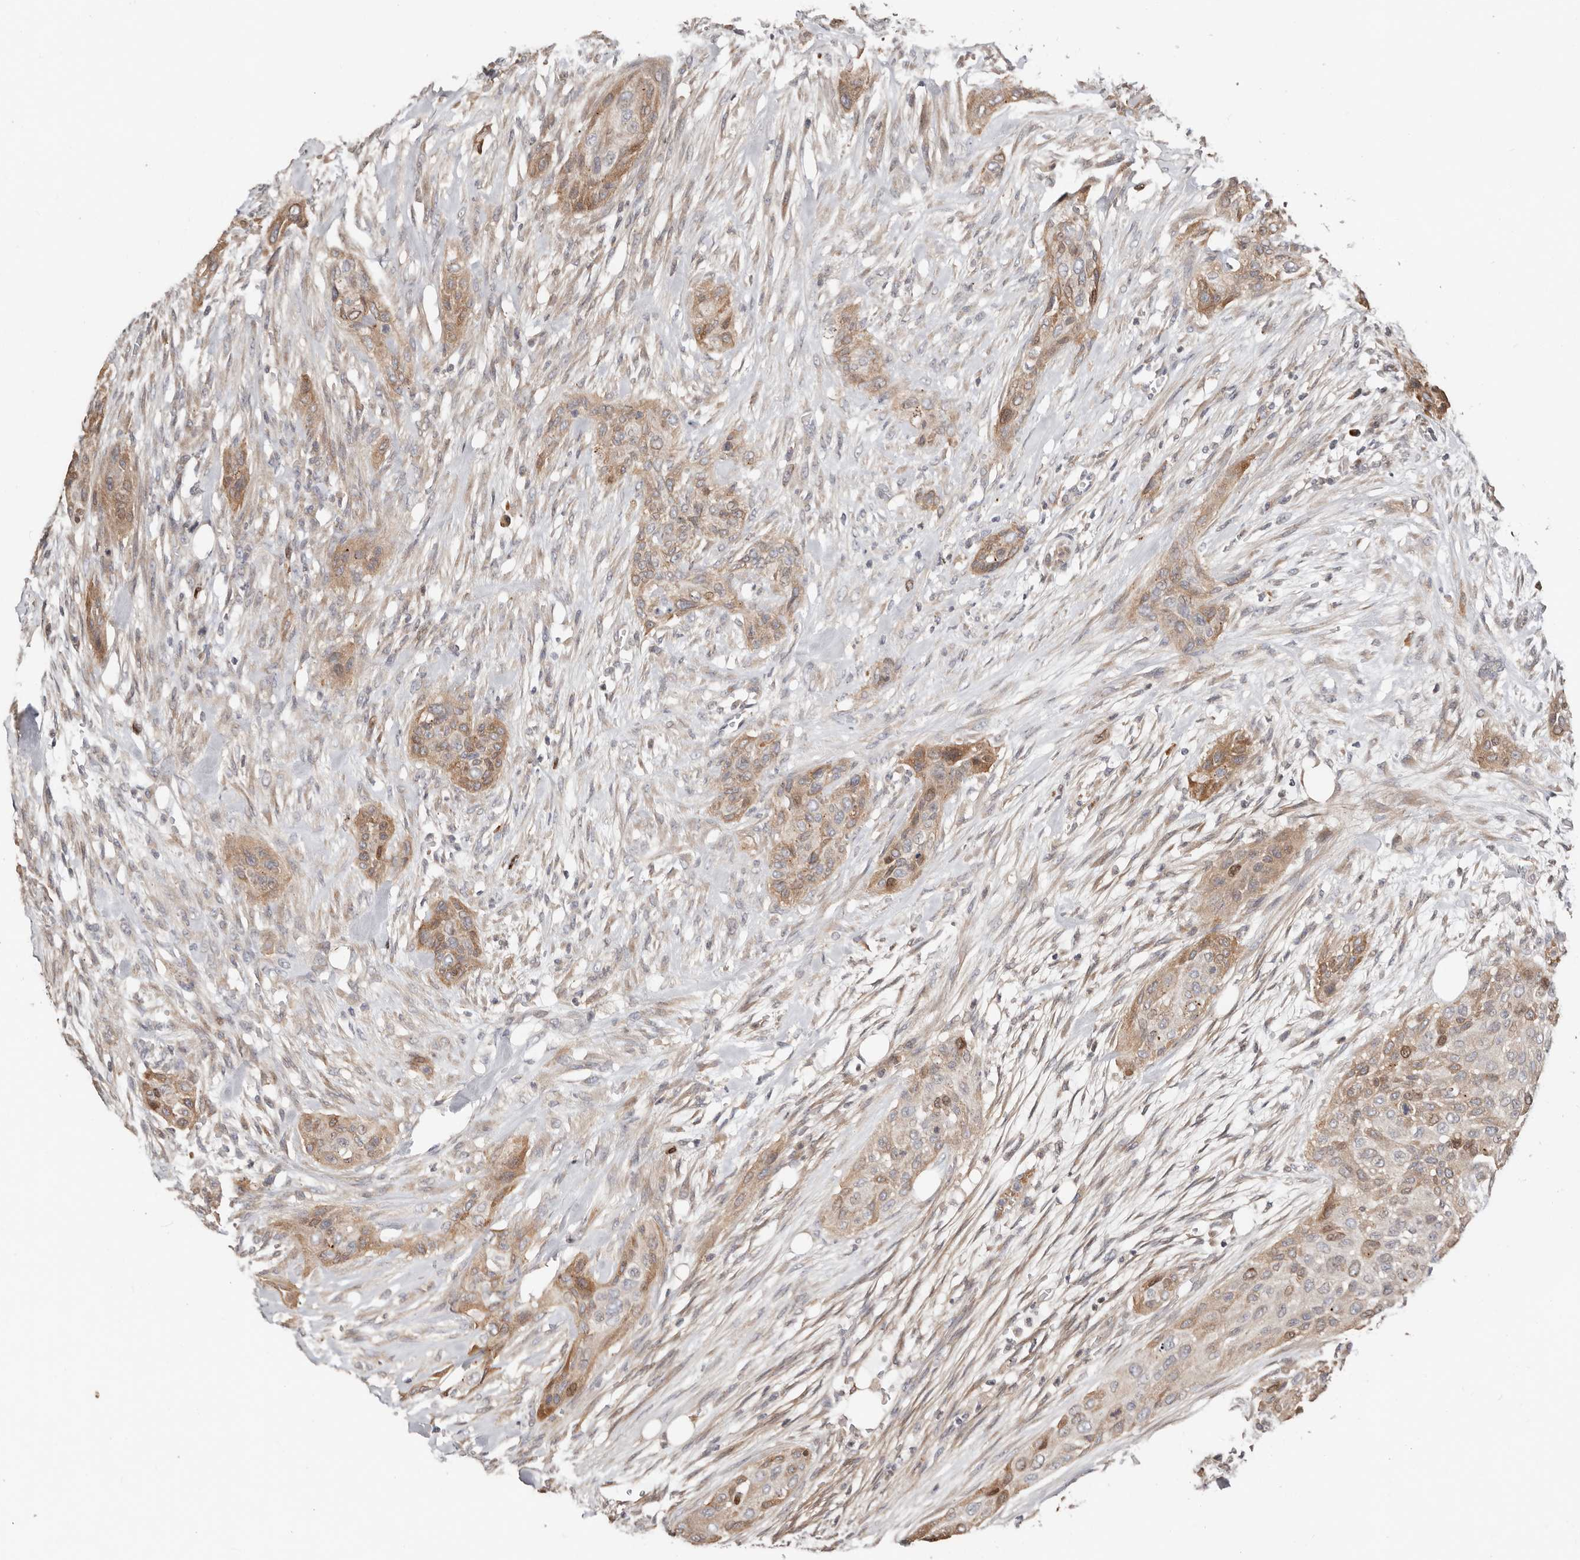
{"staining": {"intensity": "moderate", "quantity": "25%-75%", "location": "cytoplasmic/membranous,nuclear"}, "tissue": "urothelial cancer", "cell_type": "Tumor cells", "image_type": "cancer", "snomed": [{"axis": "morphology", "description": "Urothelial carcinoma, High grade"}, {"axis": "topography", "description": "Urinary bladder"}], "caption": "IHC photomicrograph of human urothelial carcinoma (high-grade) stained for a protein (brown), which displays medium levels of moderate cytoplasmic/membranous and nuclear expression in approximately 25%-75% of tumor cells.", "gene": "SMYD4", "patient": {"sex": "male", "age": 35}}